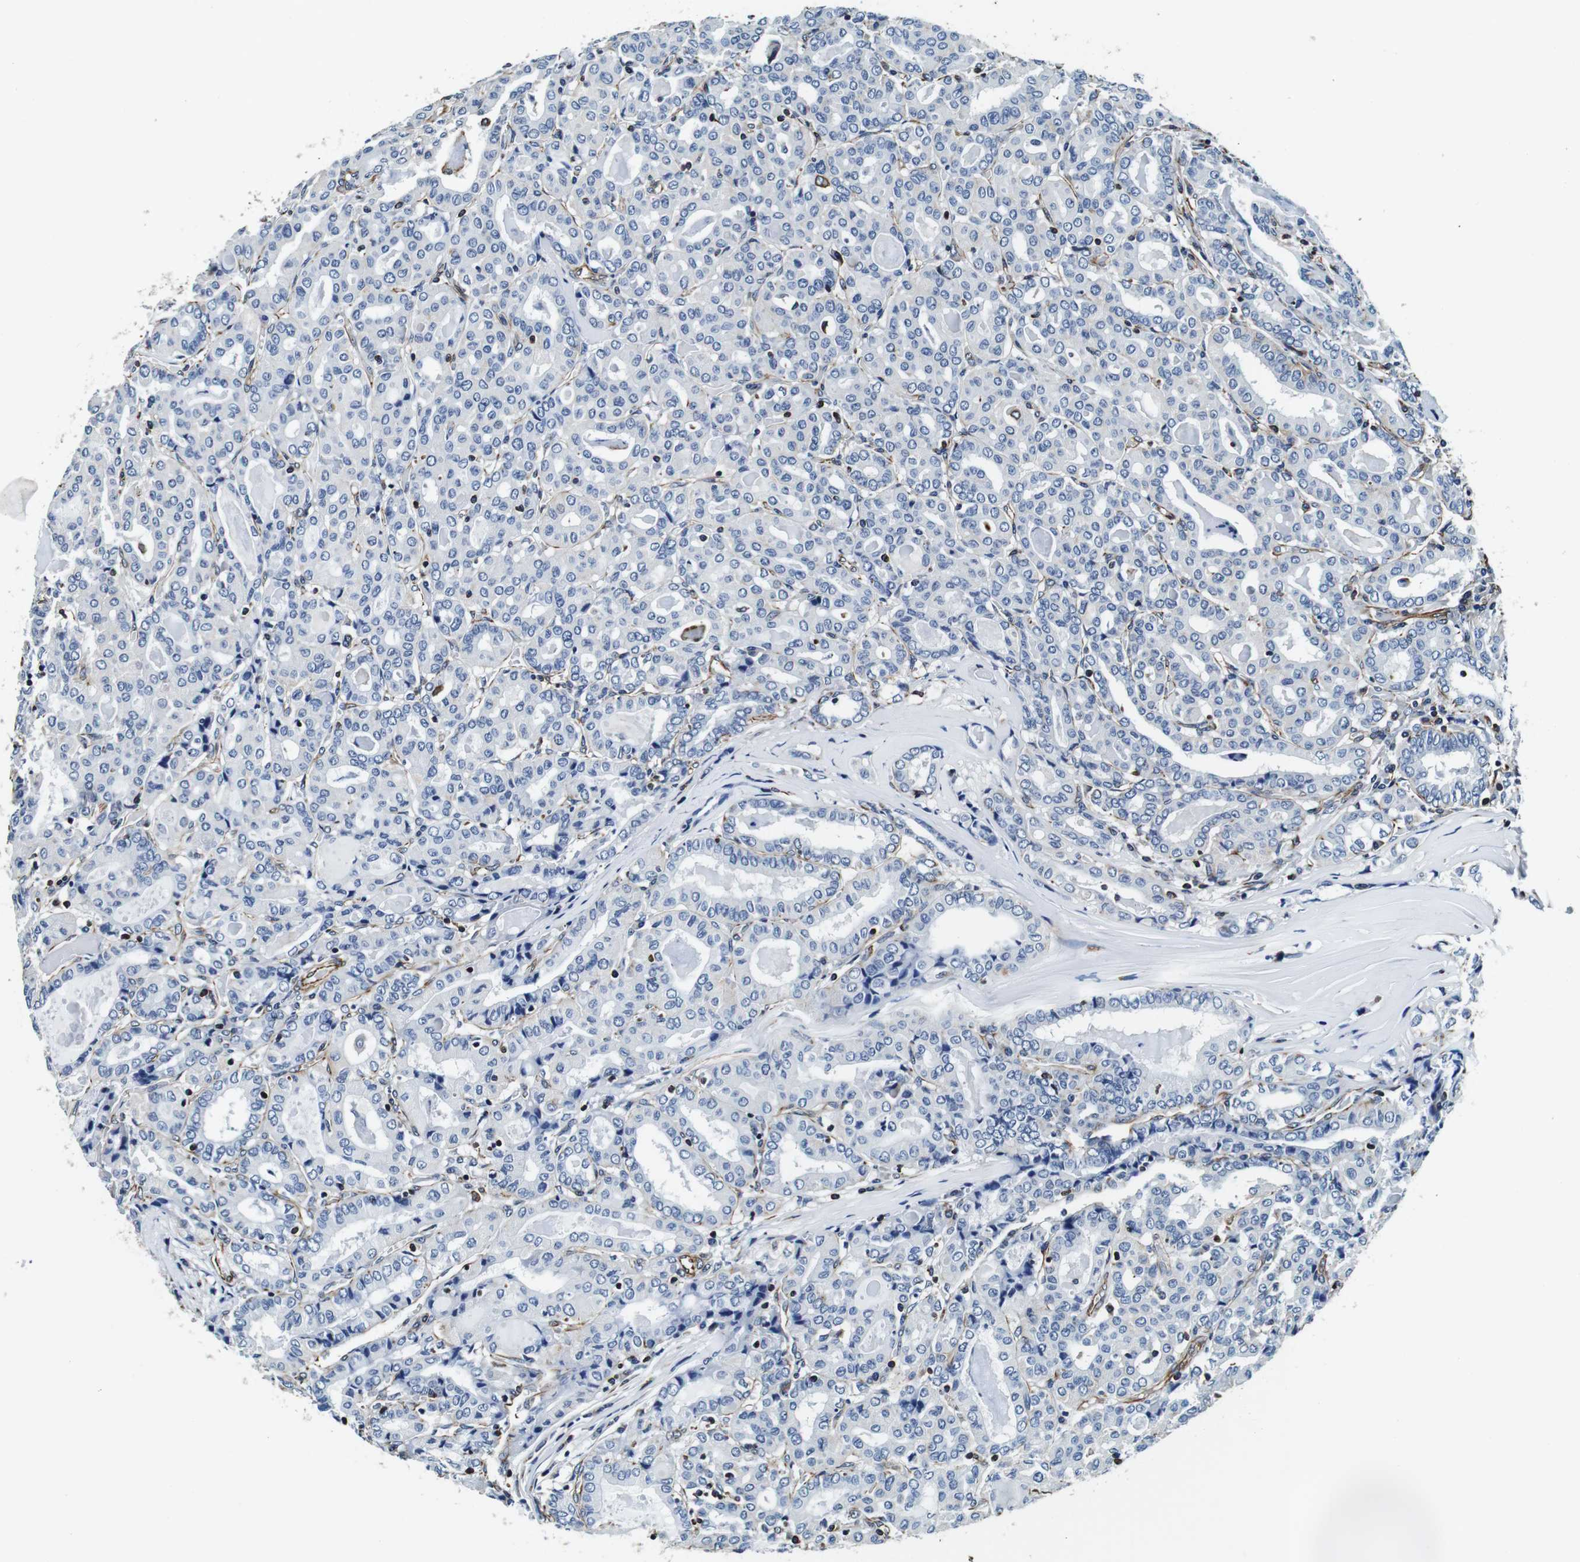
{"staining": {"intensity": "negative", "quantity": "none", "location": "none"}, "tissue": "thyroid cancer", "cell_type": "Tumor cells", "image_type": "cancer", "snomed": [{"axis": "morphology", "description": "Papillary adenocarcinoma, NOS"}, {"axis": "topography", "description": "Thyroid gland"}], "caption": "This histopathology image is of thyroid papillary adenocarcinoma stained with IHC to label a protein in brown with the nuclei are counter-stained blue. There is no expression in tumor cells.", "gene": "GJE1", "patient": {"sex": "female", "age": 42}}